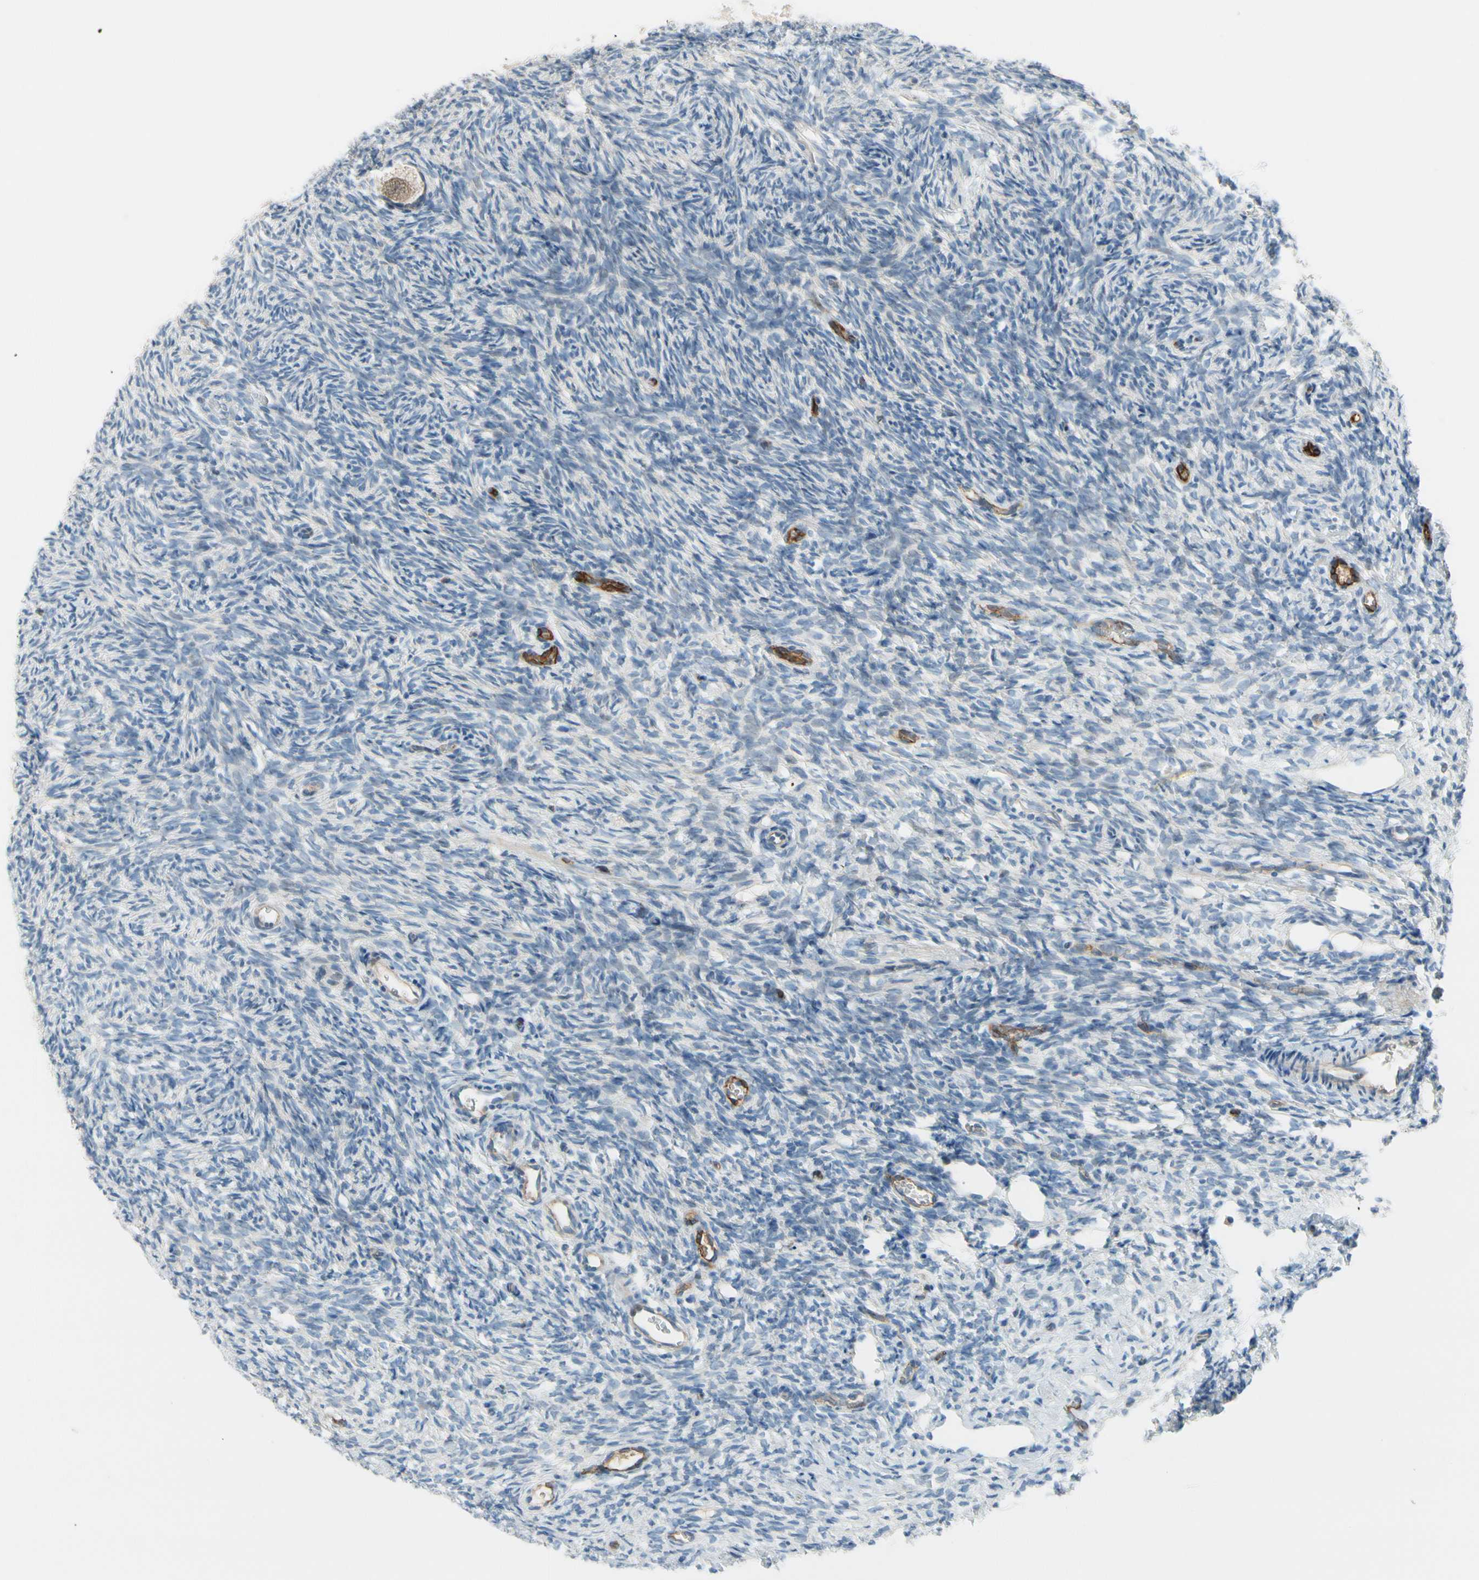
{"staining": {"intensity": "moderate", "quantity": ">75%", "location": "cytoplasmic/membranous"}, "tissue": "ovary", "cell_type": "Follicle cells", "image_type": "normal", "snomed": [{"axis": "morphology", "description": "Normal tissue, NOS"}, {"axis": "topography", "description": "Ovary"}], "caption": "Protein staining demonstrates moderate cytoplasmic/membranous expression in approximately >75% of follicle cells in normal ovary.", "gene": "CFAP36", "patient": {"sex": "female", "age": 35}}